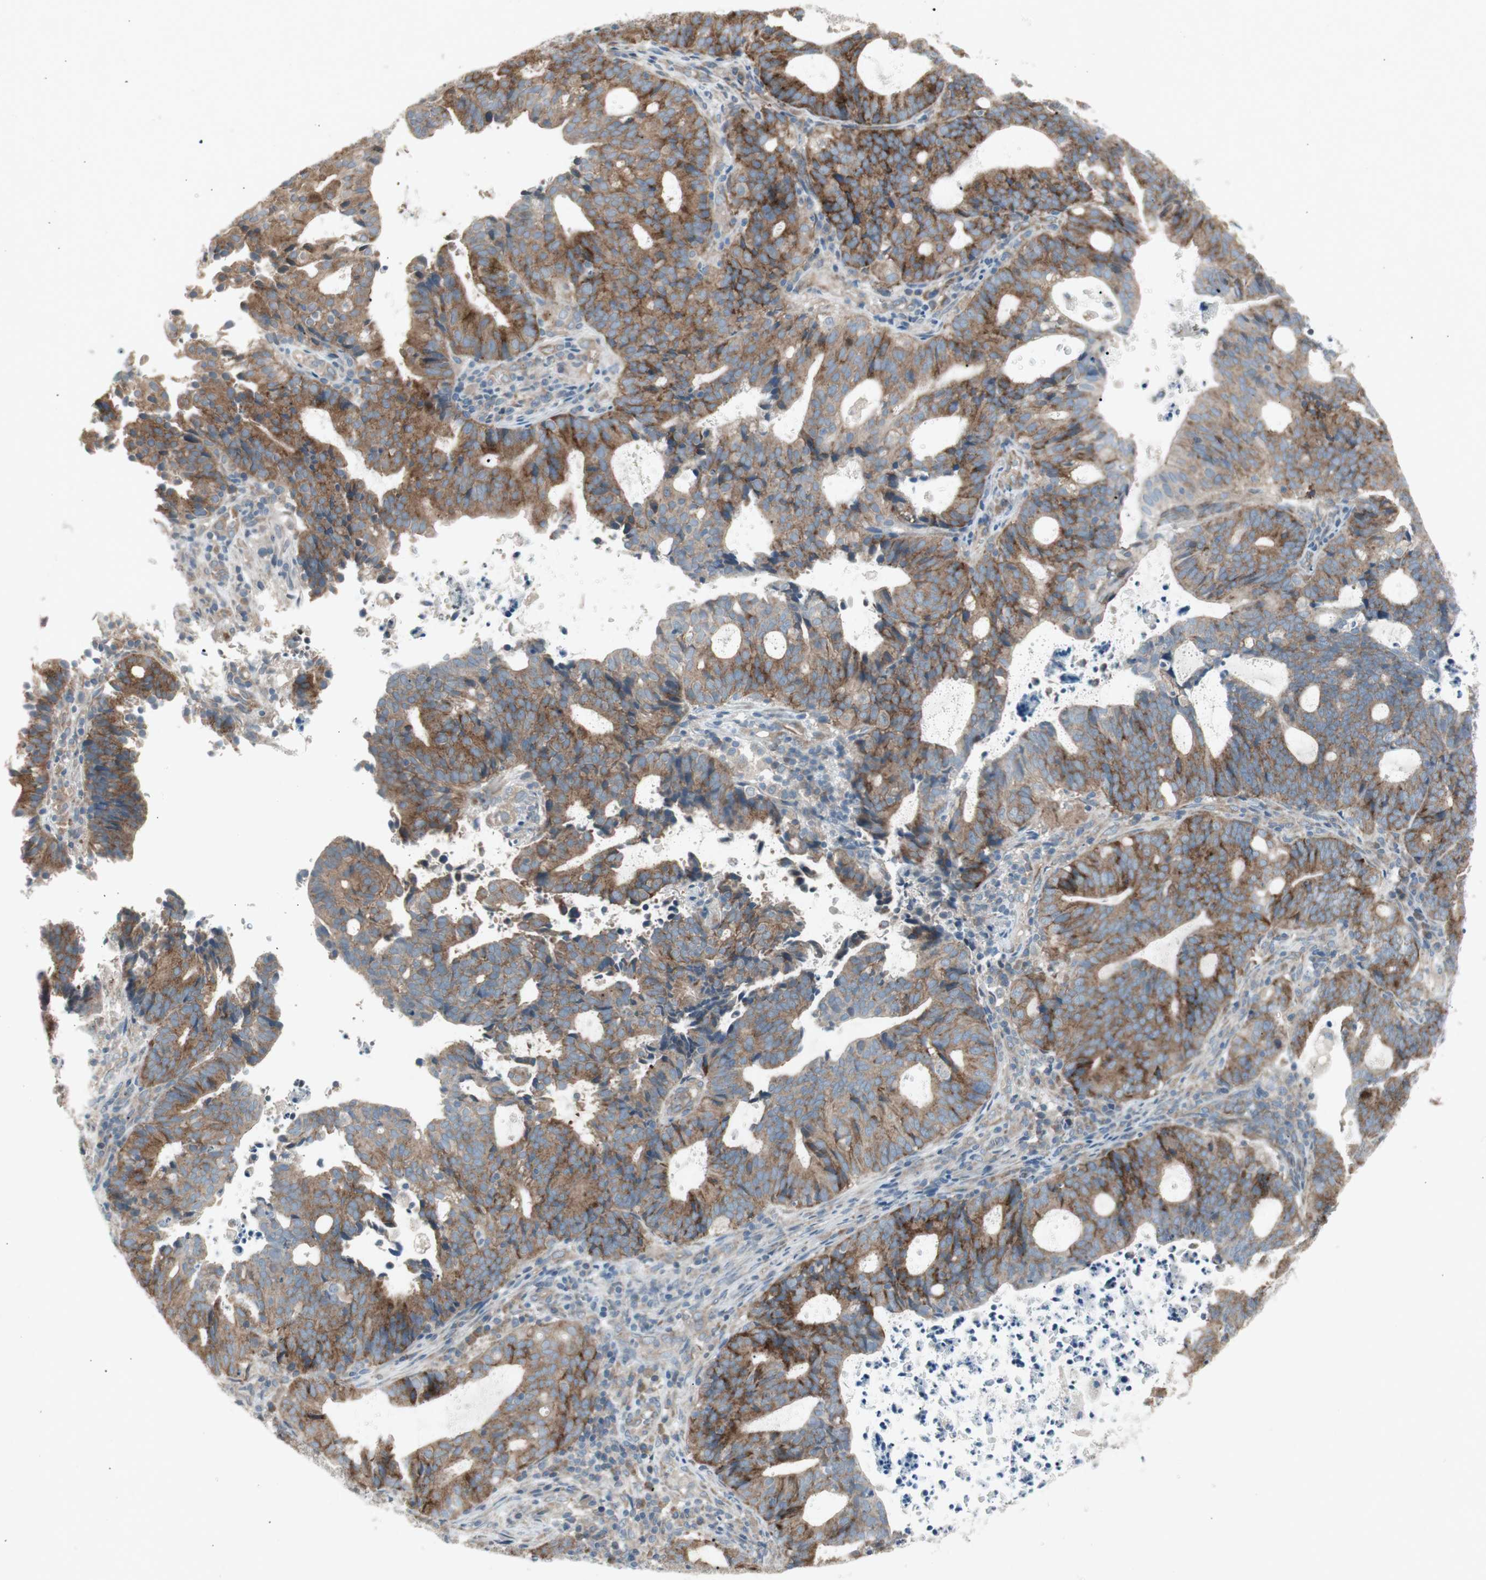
{"staining": {"intensity": "moderate", "quantity": ">75%", "location": "cytoplasmic/membranous"}, "tissue": "endometrial cancer", "cell_type": "Tumor cells", "image_type": "cancer", "snomed": [{"axis": "morphology", "description": "Adenocarcinoma, NOS"}, {"axis": "topography", "description": "Uterus"}], "caption": "Immunohistochemical staining of adenocarcinoma (endometrial) exhibits medium levels of moderate cytoplasmic/membranous positivity in approximately >75% of tumor cells. The protein of interest is stained brown, and the nuclei are stained in blue (DAB (3,3'-diaminobenzidine) IHC with brightfield microscopy, high magnification).", "gene": "PANK2", "patient": {"sex": "female", "age": 83}}